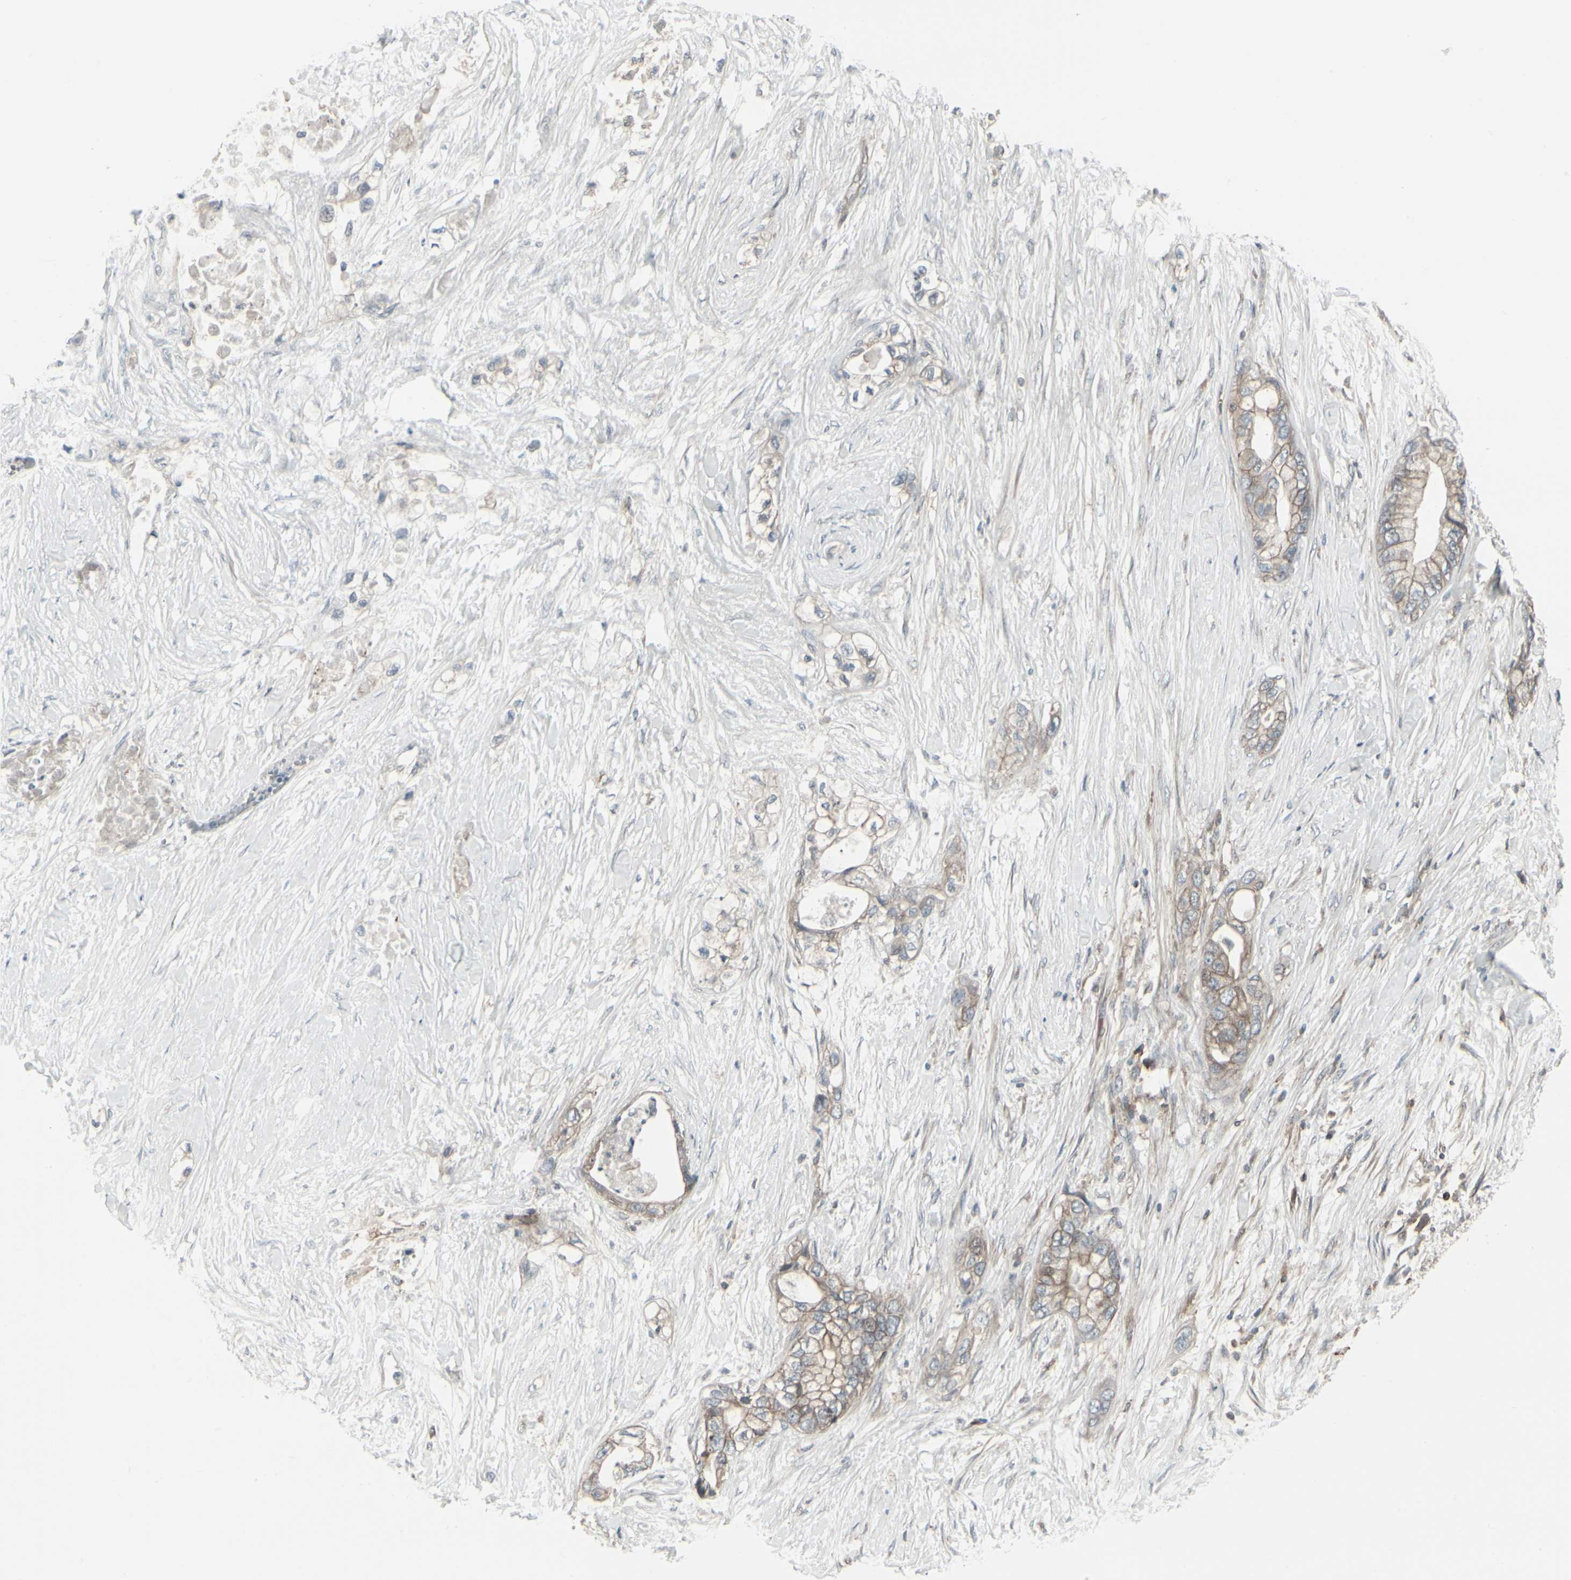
{"staining": {"intensity": "weak", "quantity": ">75%", "location": "cytoplasmic/membranous"}, "tissue": "pancreatic cancer", "cell_type": "Tumor cells", "image_type": "cancer", "snomed": [{"axis": "morphology", "description": "Adenocarcinoma, NOS"}, {"axis": "topography", "description": "Pancreas"}], "caption": "Human pancreatic adenocarcinoma stained for a protein (brown) displays weak cytoplasmic/membranous positive expression in about >75% of tumor cells.", "gene": "EPS15", "patient": {"sex": "female", "age": 70}}